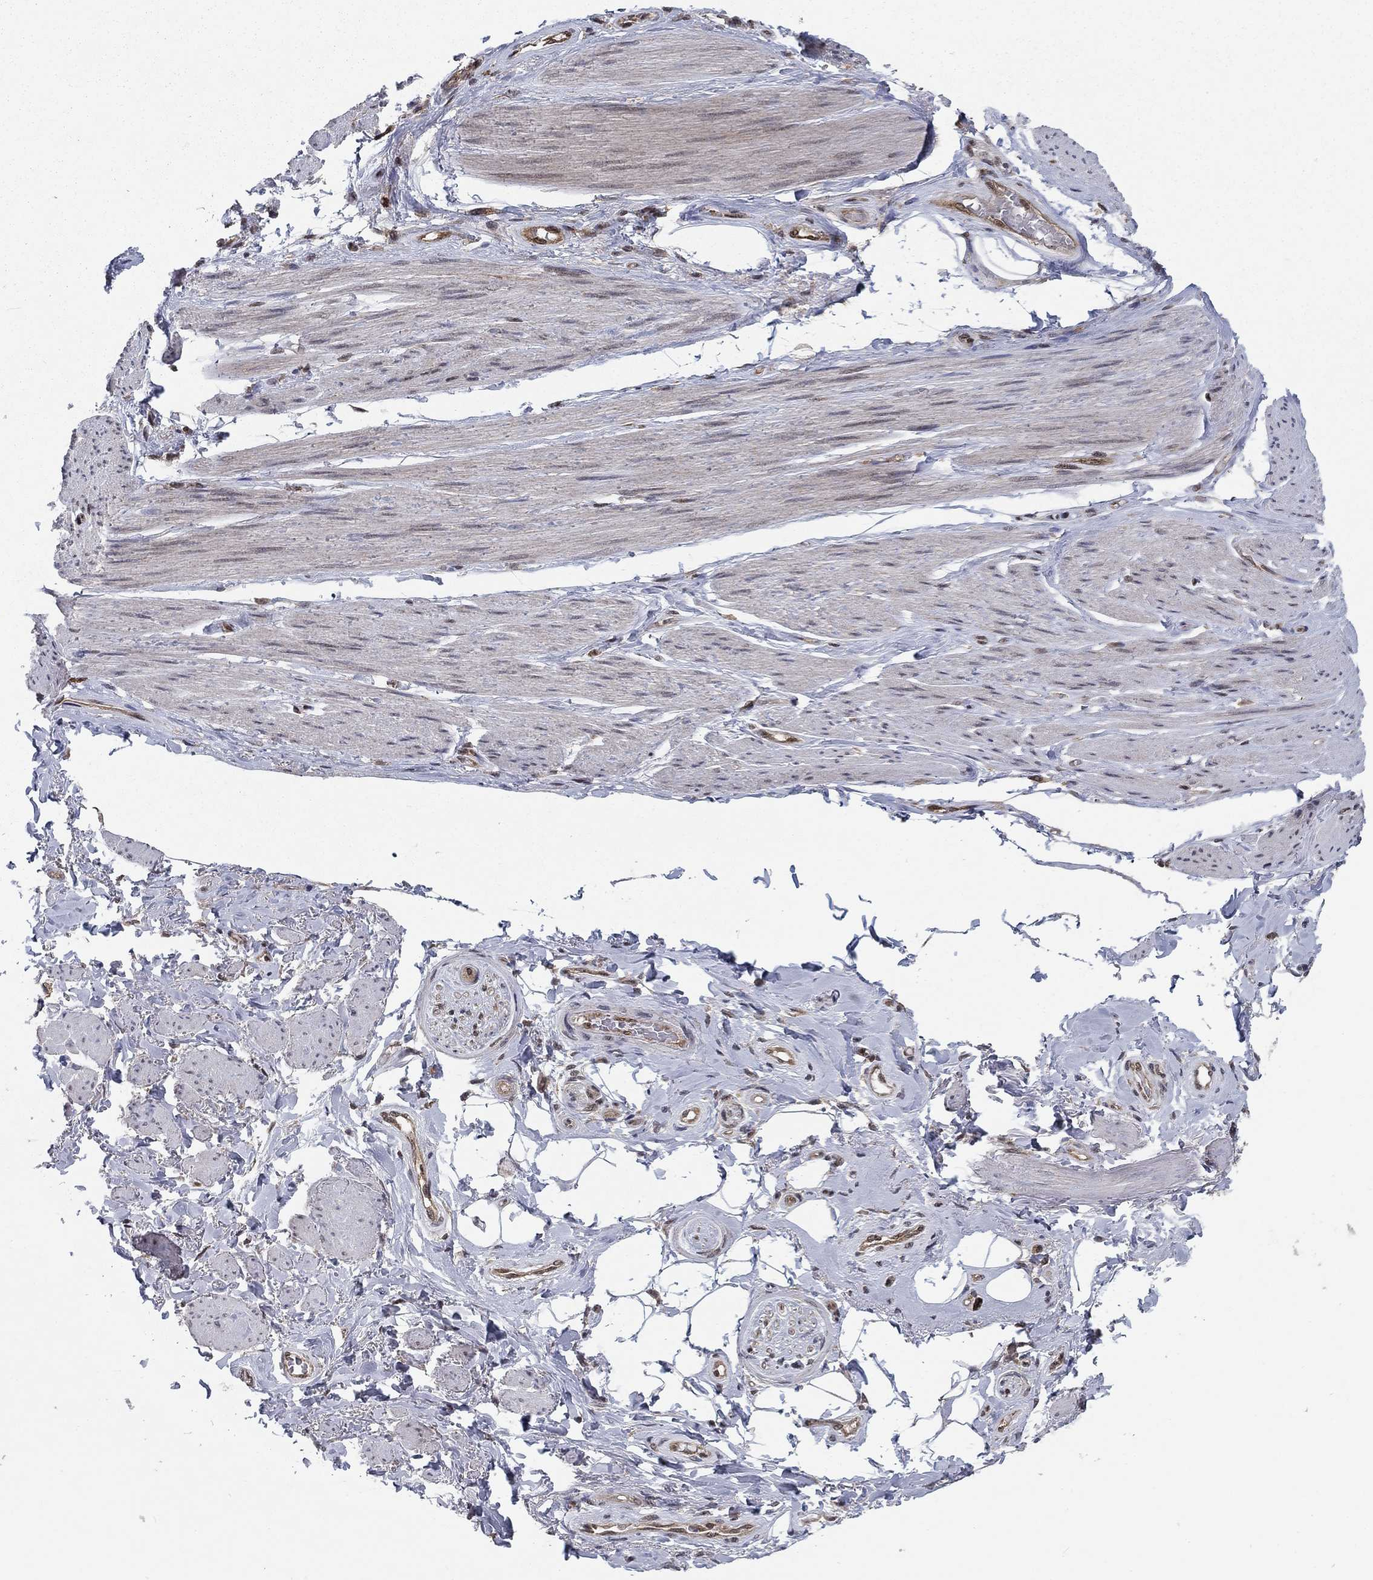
{"staining": {"intensity": "negative", "quantity": "none", "location": "none"}, "tissue": "adipose tissue", "cell_type": "Adipocytes", "image_type": "normal", "snomed": [{"axis": "morphology", "description": "Normal tissue, NOS"}, {"axis": "topography", "description": "Skeletal muscle"}, {"axis": "topography", "description": "Anal"}, {"axis": "topography", "description": "Peripheral nerve tissue"}], "caption": "Image shows no significant protein positivity in adipocytes of benign adipose tissue.", "gene": "DNAJA1", "patient": {"sex": "male", "age": 53}}